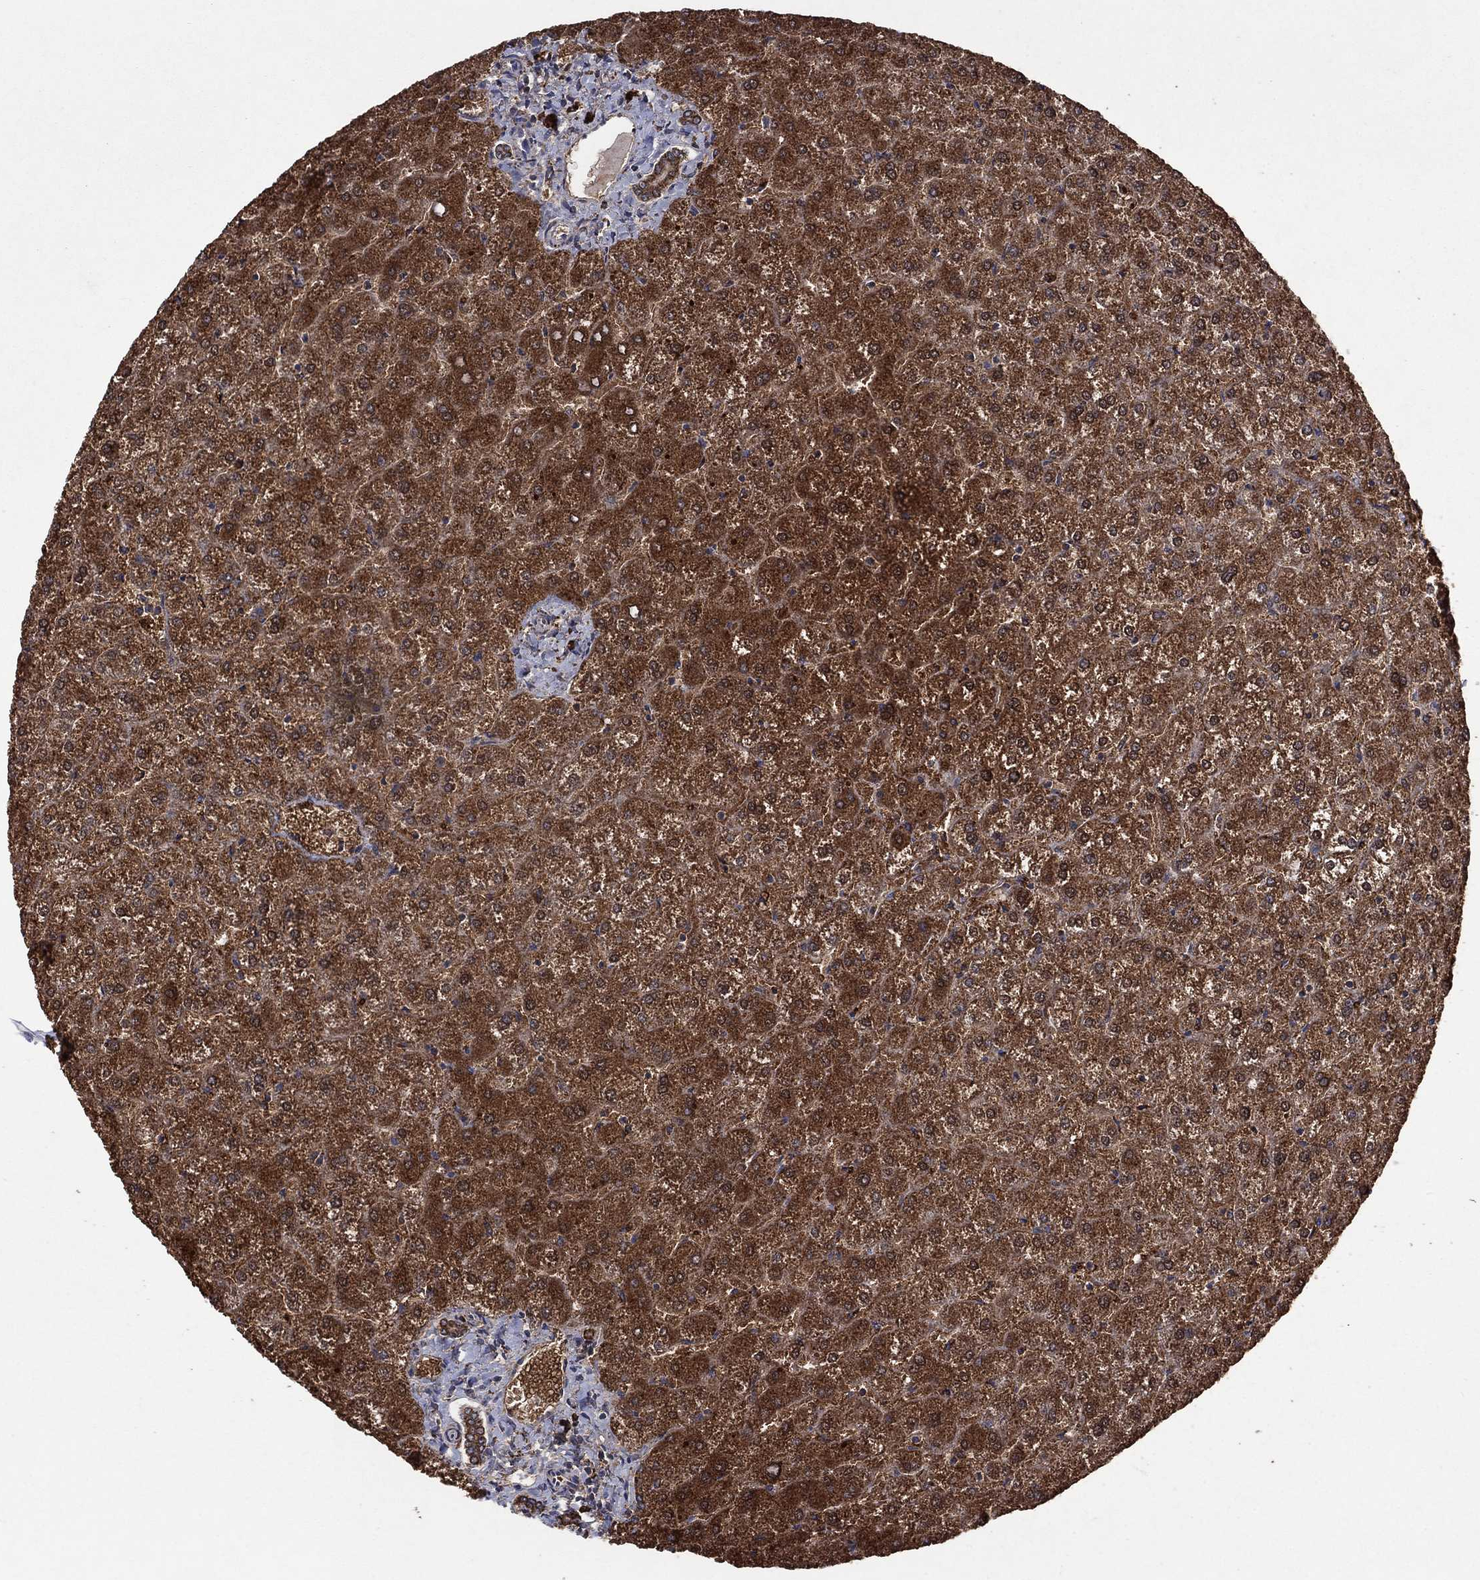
{"staining": {"intensity": "strong", "quantity": "25%-75%", "location": "cytoplasmic/membranous"}, "tissue": "liver", "cell_type": "Cholangiocytes", "image_type": "normal", "snomed": [{"axis": "morphology", "description": "Normal tissue, NOS"}, {"axis": "topography", "description": "Liver"}], "caption": "This micrograph exhibits immunohistochemistry (IHC) staining of normal liver, with high strong cytoplasmic/membranous positivity in about 25%-75% of cholangiocytes.", "gene": "DPH1", "patient": {"sex": "female", "age": 32}}